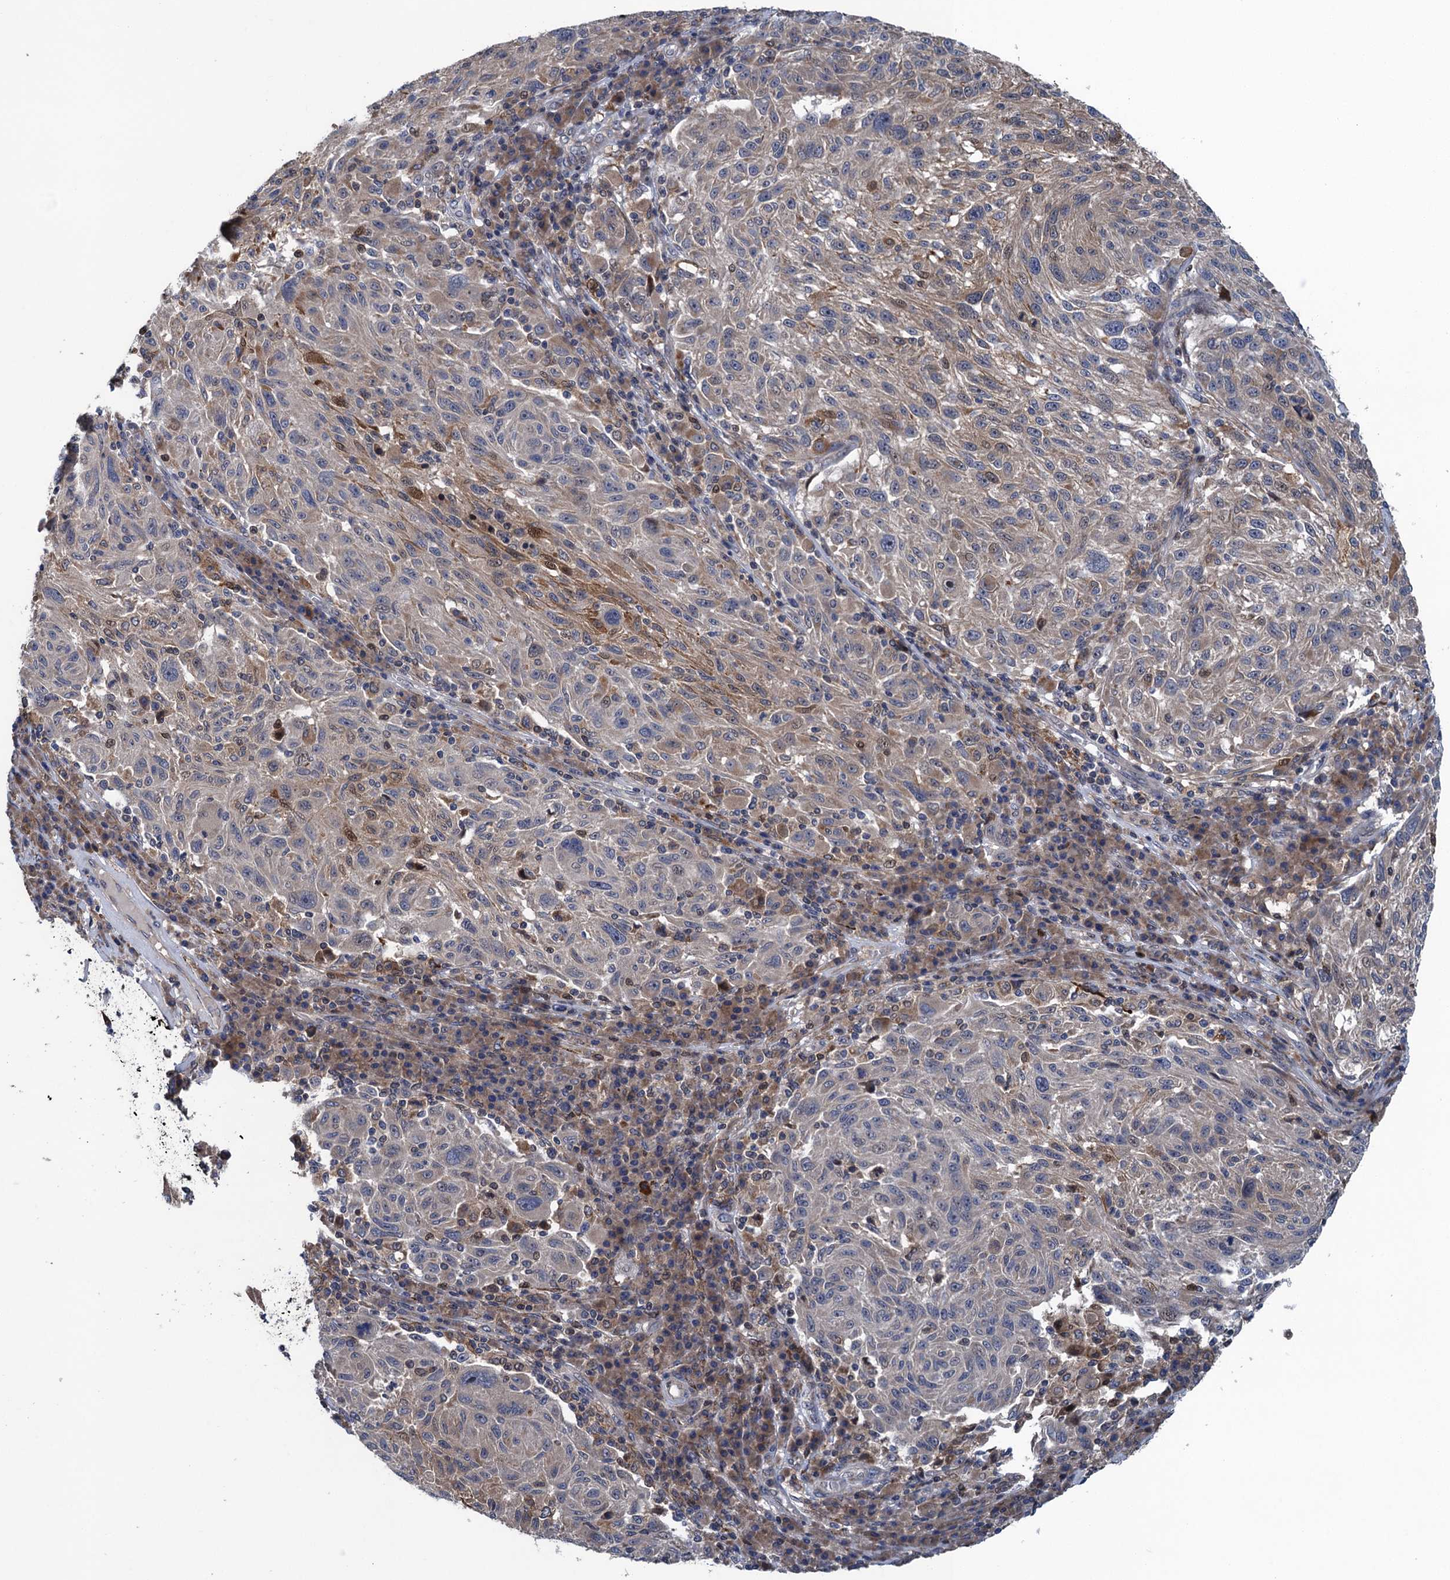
{"staining": {"intensity": "weak", "quantity": "<25%", "location": "cytoplasmic/membranous"}, "tissue": "melanoma", "cell_type": "Tumor cells", "image_type": "cancer", "snomed": [{"axis": "morphology", "description": "Malignant melanoma, NOS"}, {"axis": "topography", "description": "Skin"}], "caption": "DAB (3,3'-diaminobenzidine) immunohistochemical staining of malignant melanoma demonstrates no significant staining in tumor cells.", "gene": "CNTN5", "patient": {"sex": "male", "age": 53}}